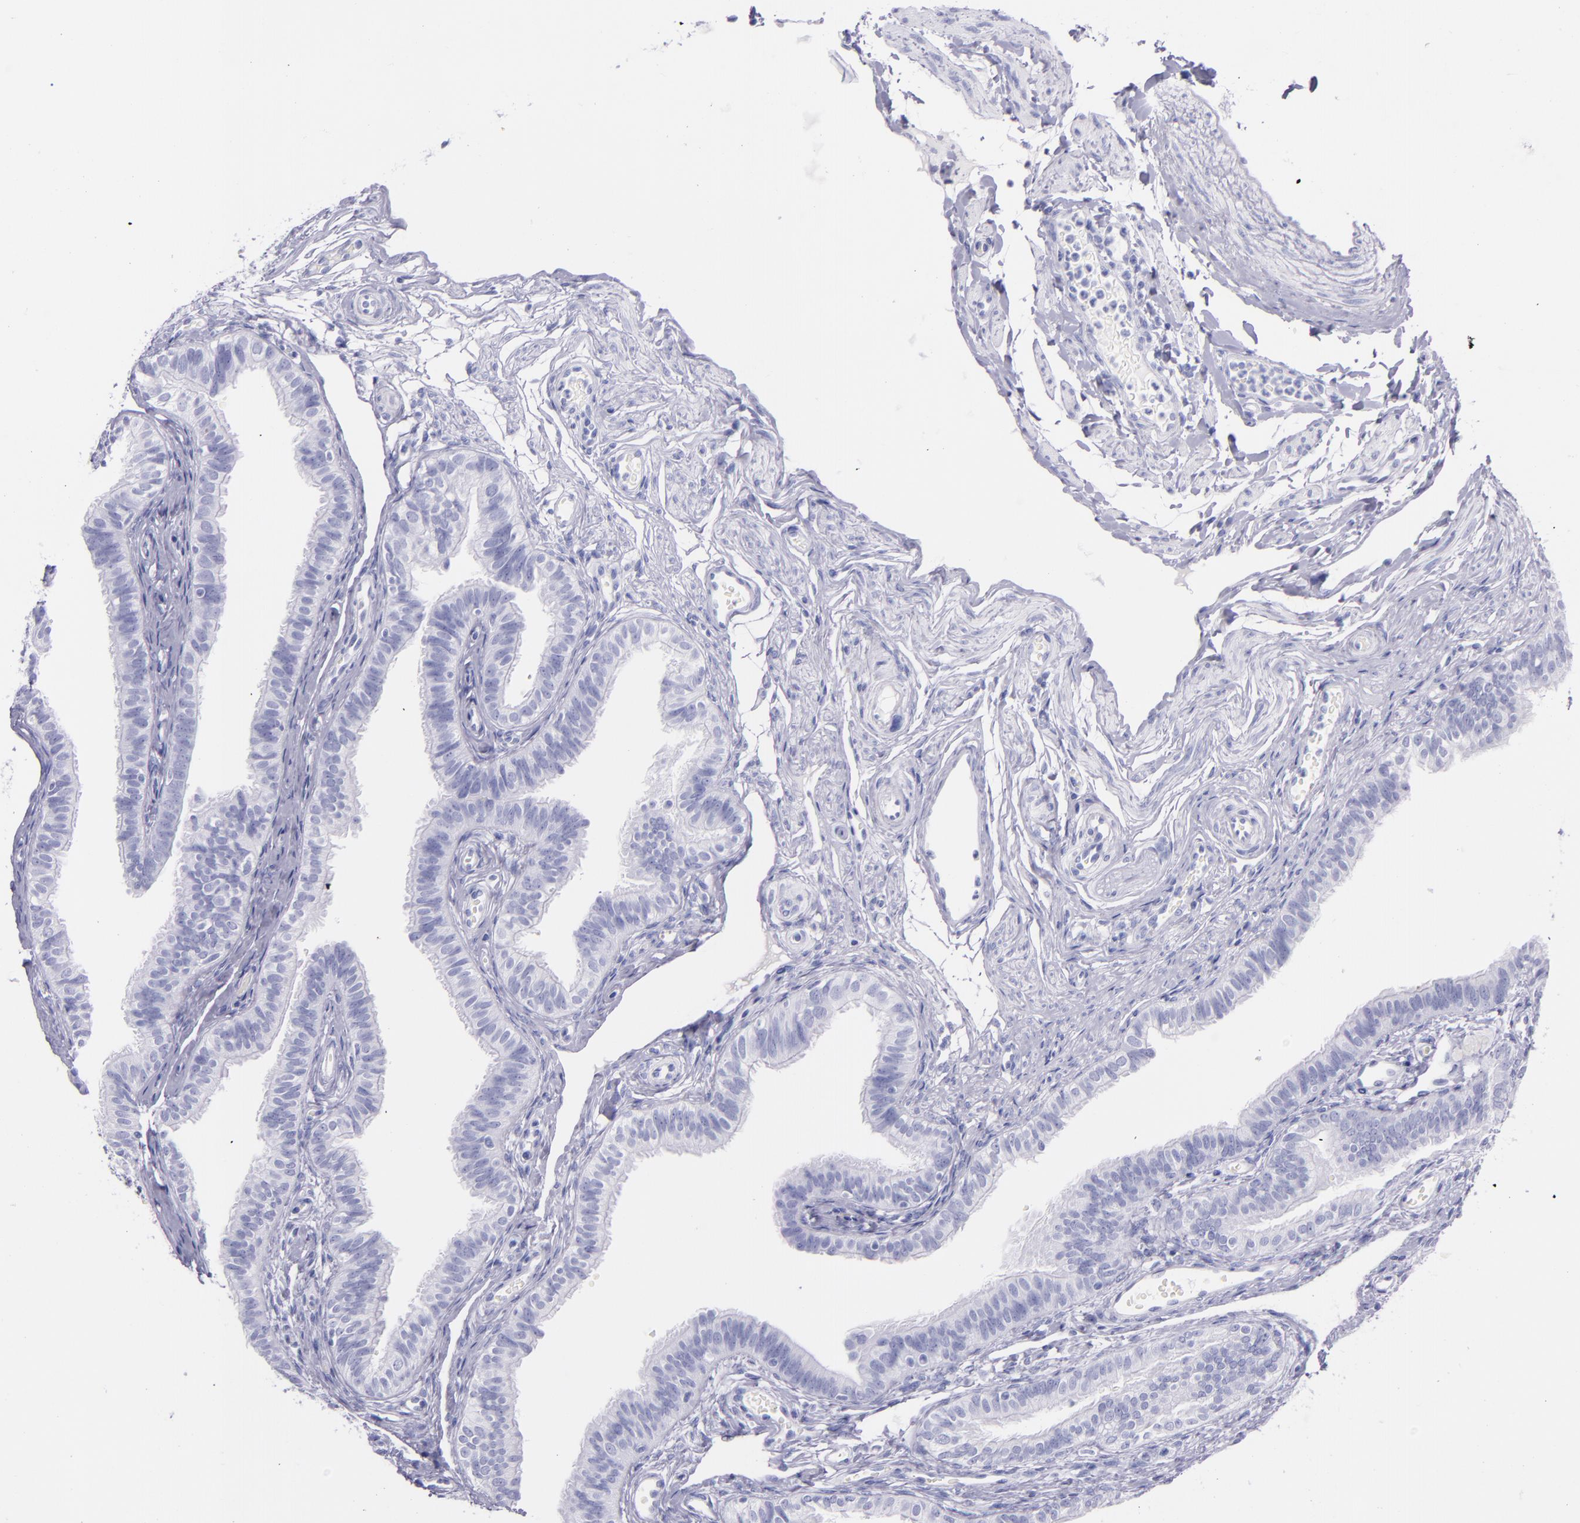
{"staining": {"intensity": "negative", "quantity": "none", "location": "none"}, "tissue": "fallopian tube", "cell_type": "Glandular cells", "image_type": "normal", "snomed": [{"axis": "morphology", "description": "Normal tissue, NOS"}, {"axis": "morphology", "description": "Dermoid, NOS"}, {"axis": "topography", "description": "Fallopian tube"}], "caption": "An immunohistochemistry image of benign fallopian tube is shown. There is no staining in glandular cells of fallopian tube.", "gene": "SFTPA2", "patient": {"sex": "female", "age": 33}}